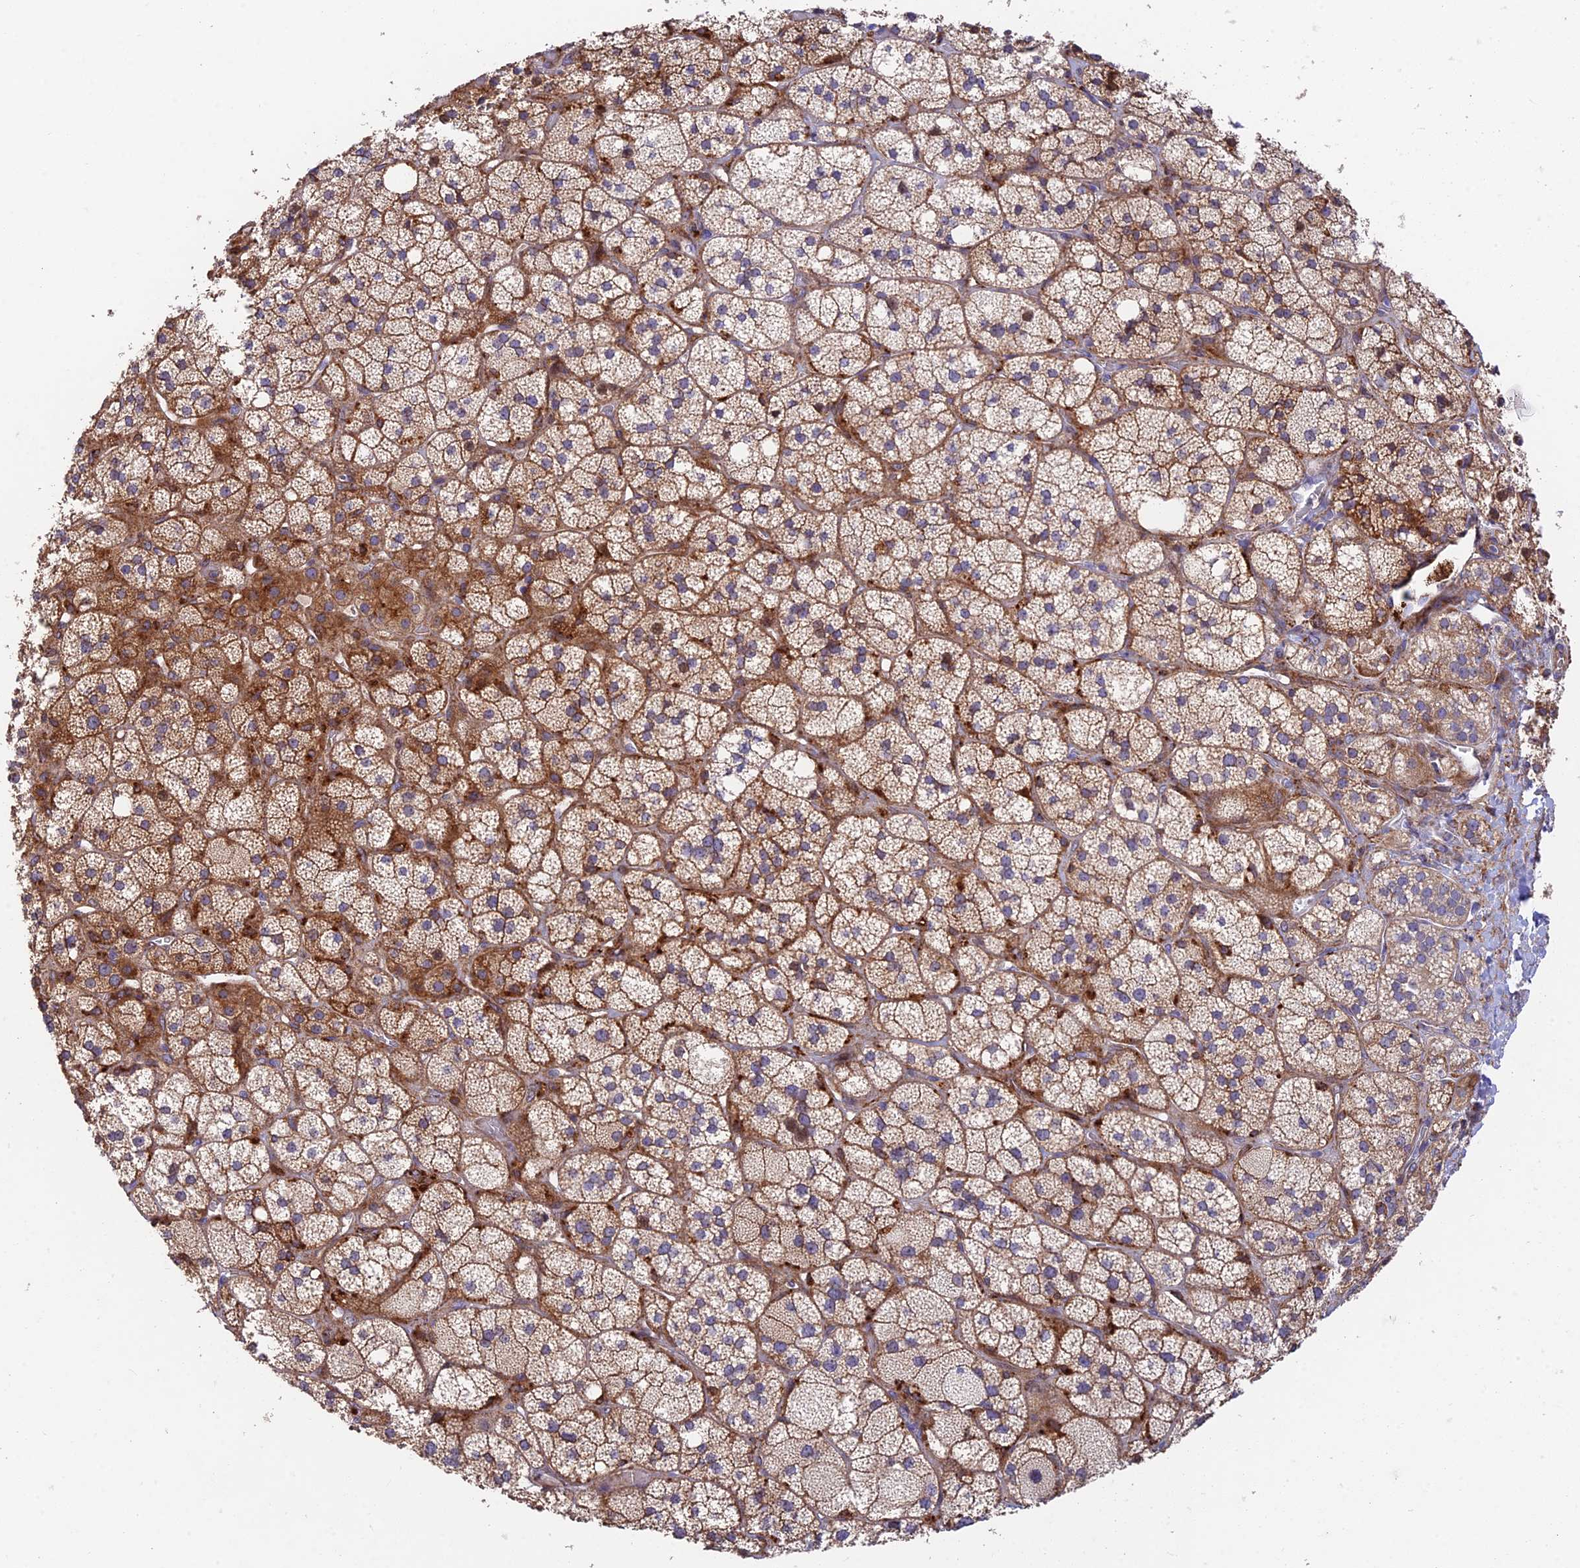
{"staining": {"intensity": "moderate", "quantity": ">75%", "location": "cytoplasmic/membranous"}, "tissue": "adrenal gland", "cell_type": "Glandular cells", "image_type": "normal", "snomed": [{"axis": "morphology", "description": "Normal tissue, NOS"}, {"axis": "topography", "description": "Adrenal gland"}], "caption": "About >75% of glandular cells in unremarkable adrenal gland reveal moderate cytoplasmic/membranous protein staining as visualized by brown immunohistochemical staining.", "gene": "FUOM", "patient": {"sex": "male", "age": 61}}